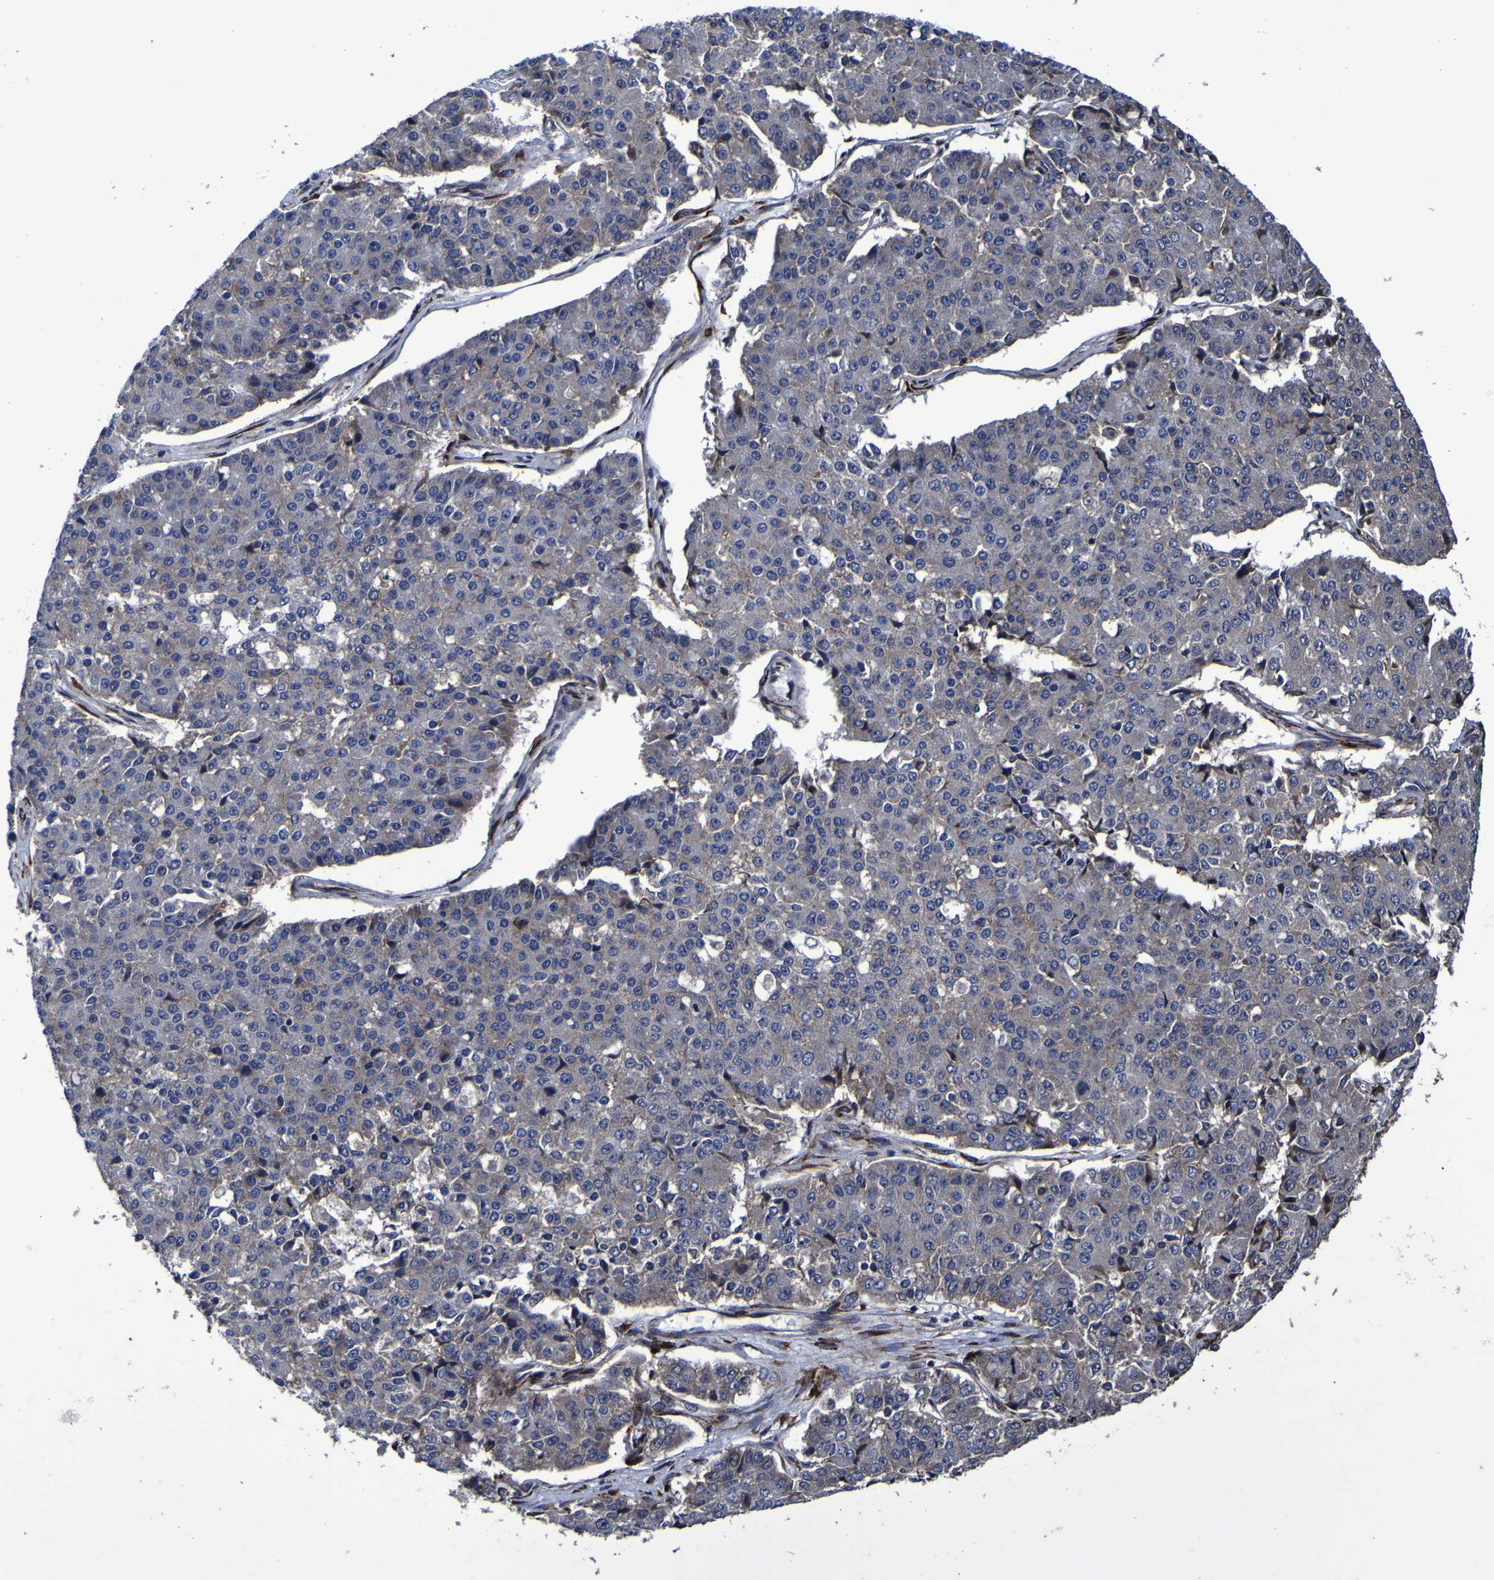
{"staining": {"intensity": "negative", "quantity": "none", "location": "none"}, "tissue": "pancreatic cancer", "cell_type": "Tumor cells", "image_type": "cancer", "snomed": [{"axis": "morphology", "description": "Adenocarcinoma, NOS"}, {"axis": "topography", "description": "Pancreas"}], "caption": "Immunohistochemical staining of human pancreatic cancer (adenocarcinoma) demonstrates no significant expression in tumor cells.", "gene": "P3H1", "patient": {"sex": "male", "age": 50}}